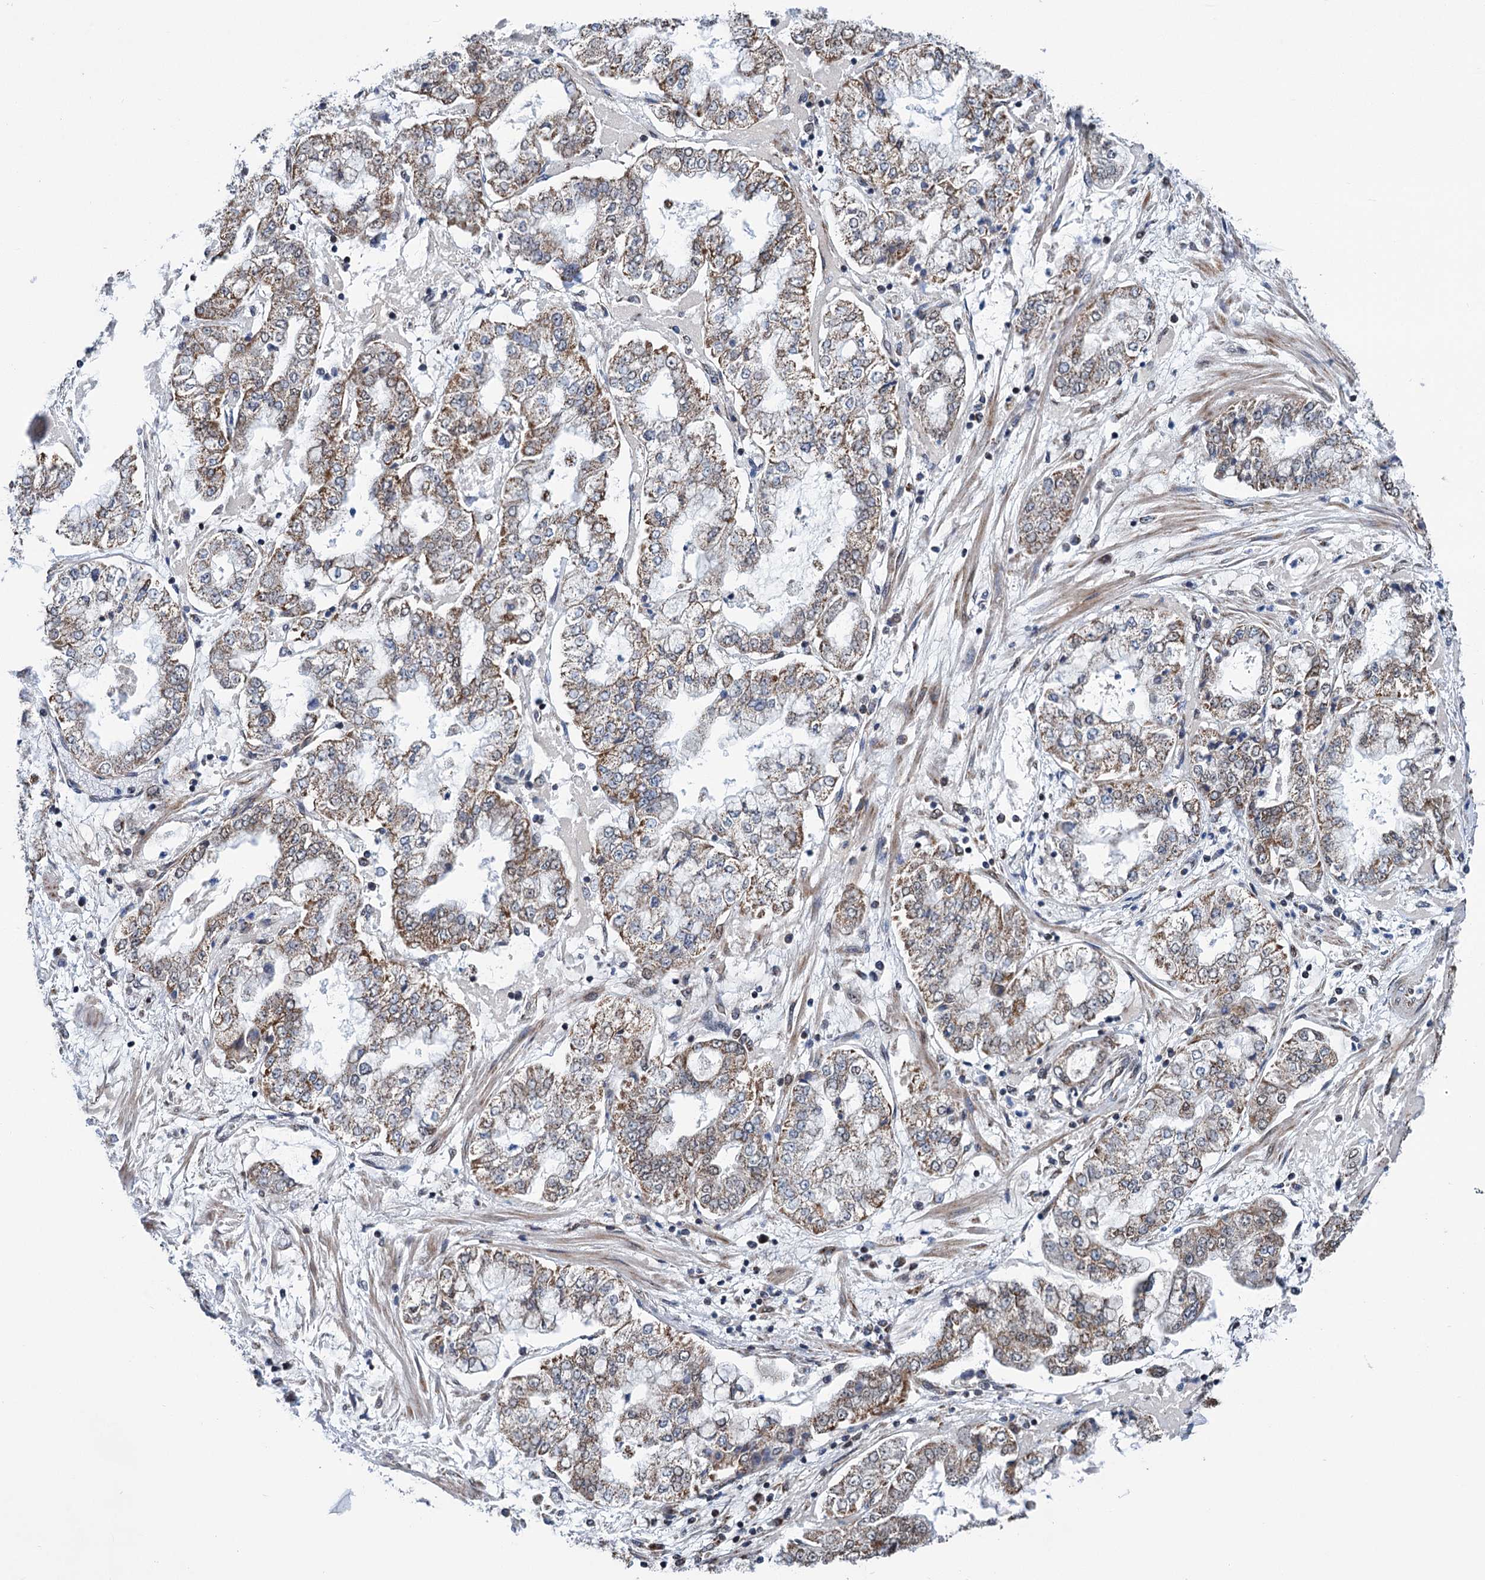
{"staining": {"intensity": "moderate", "quantity": ">75%", "location": "cytoplasmic/membranous"}, "tissue": "stomach cancer", "cell_type": "Tumor cells", "image_type": "cancer", "snomed": [{"axis": "morphology", "description": "Adenocarcinoma, NOS"}, {"axis": "topography", "description": "Stomach"}], "caption": "Immunohistochemical staining of stomach cancer (adenocarcinoma) demonstrates medium levels of moderate cytoplasmic/membranous protein expression in about >75% of tumor cells.", "gene": "MORN3", "patient": {"sex": "male", "age": 76}}